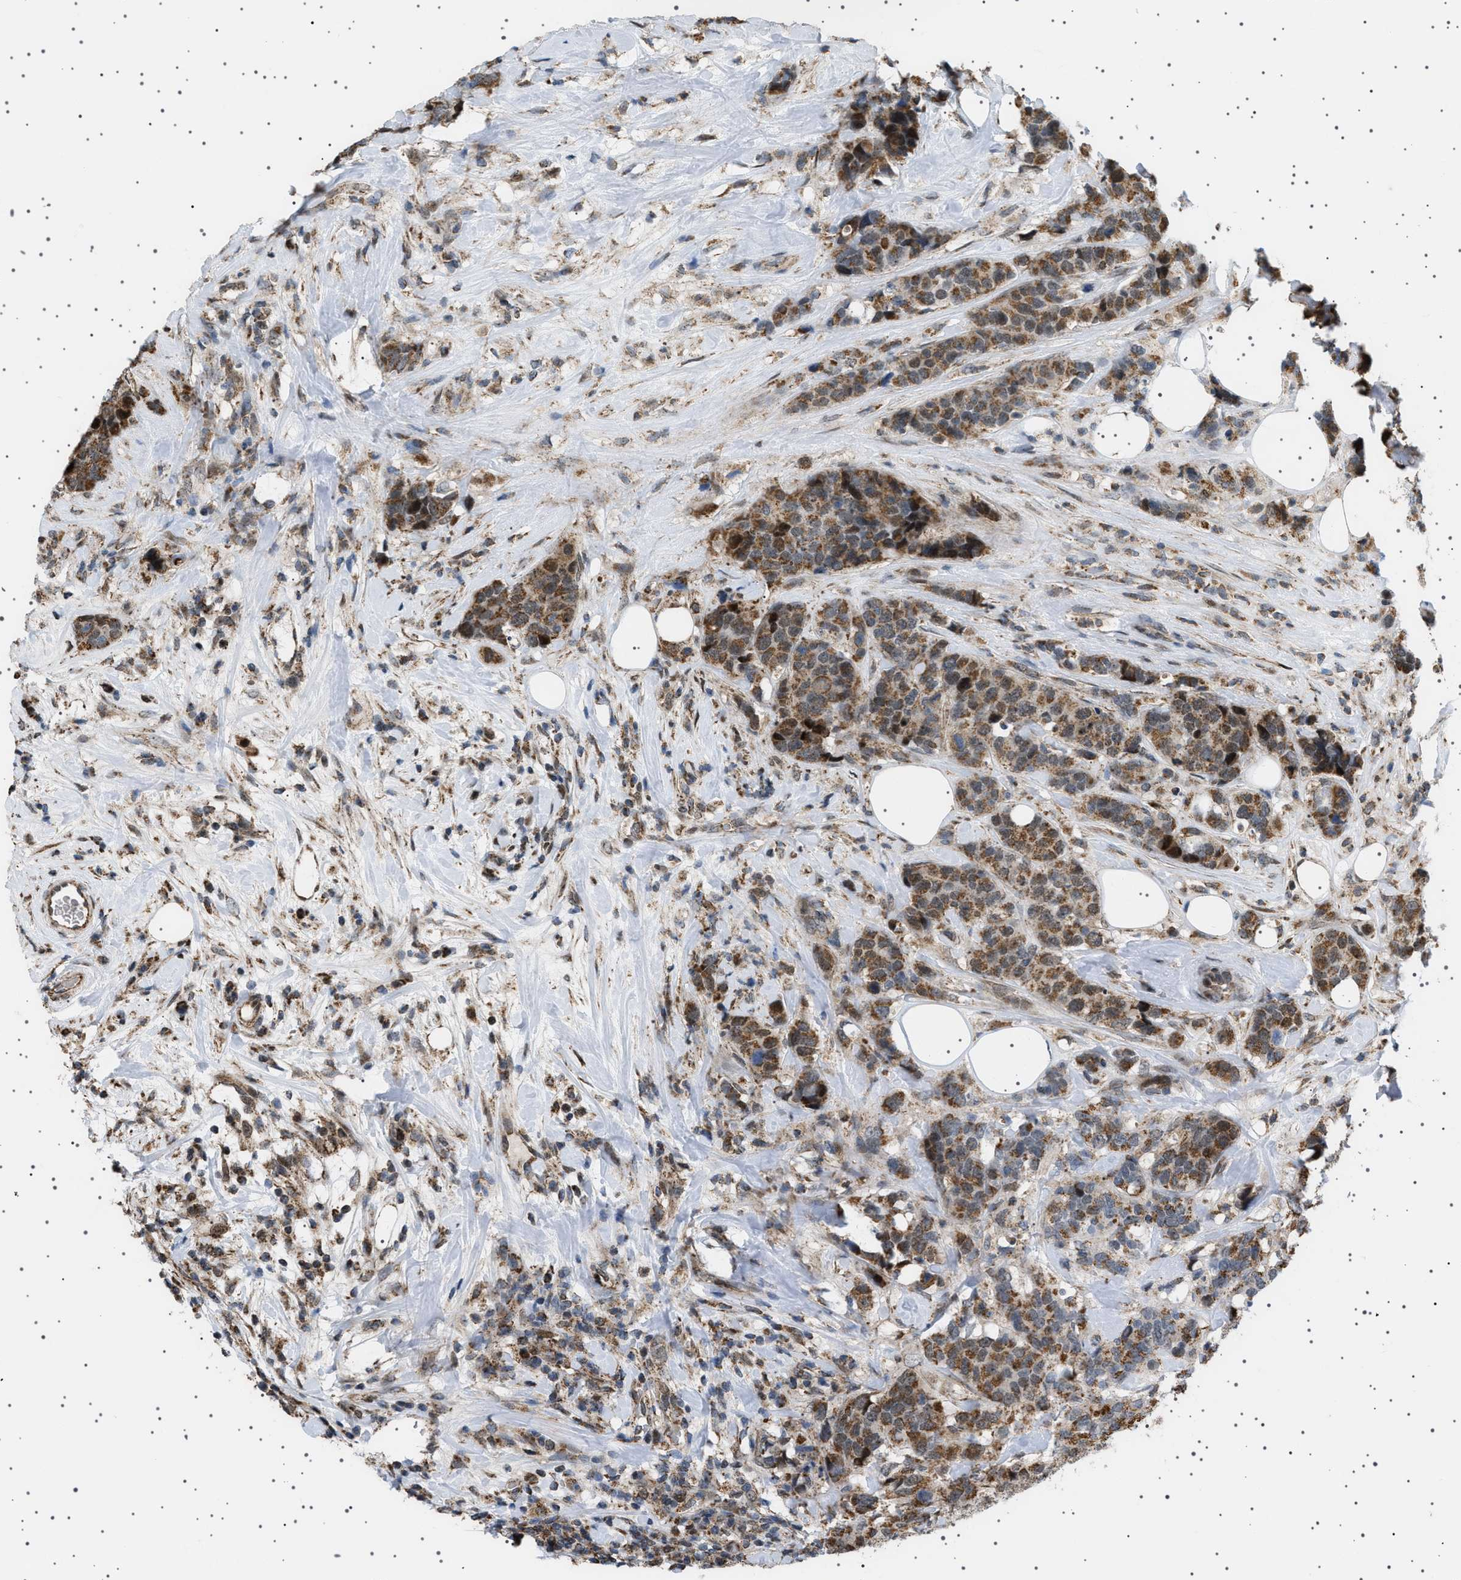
{"staining": {"intensity": "moderate", "quantity": ">75%", "location": "cytoplasmic/membranous"}, "tissue": "breast cancer", "cell_type": "Tumor cells", "image_type": "cancer", "snomed": [{"axis": "morphology", "description": "Lobular carcinoma"}, {"axis": "topography", "description": "Breast"}], "caption": "This micrograph exhibits IHC staining of human lobular carcinoma (breast), with medium moderate cytoplasmic/membranous staining in approximately >75% of tumor cells.", "gene": "MELK", "patient": {"sex": "female", "age": 59}}